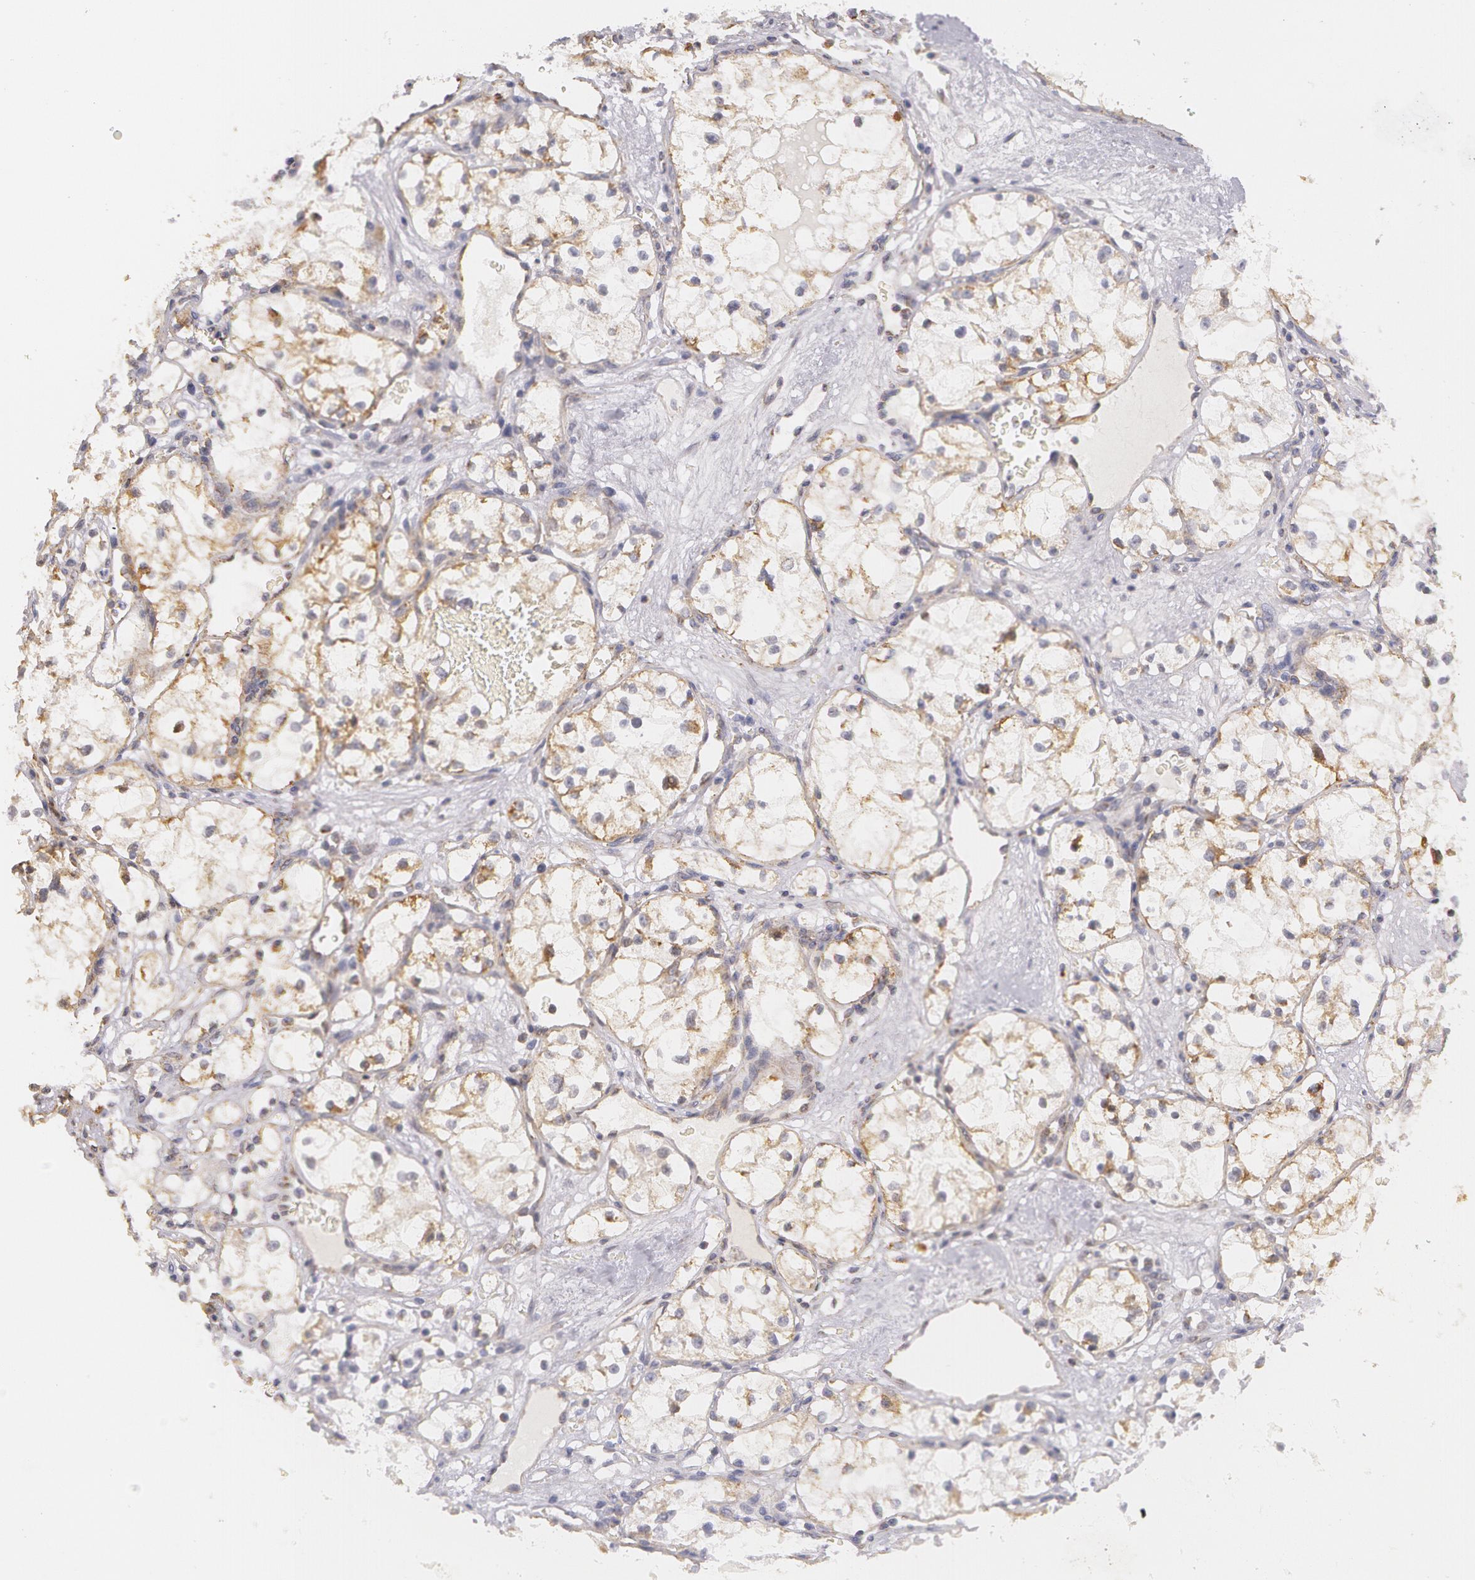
{"staining": {"intensity": "weak", "quantity": "25%-75%", "location": "cytoplasmic/membranous"}, "tissue": "renal cancer", "cell_type": "Tumor cells", "image_type": "cancer", "snomed": [{"axis": "morphology", "description": "Adenocarcinoma, NOS"}, {"axis": "topography", "description": "Kidney"}], "caption": "A photomicrograph showing weak cytoplasmic/membranous expression in approximately 25%-75% of tumor cells in adenocarcinoma (renal), as visualized by brown immunohistochemical staining.", "gene": "KRT18", "patient": {"sex": "male", "age": 61}}